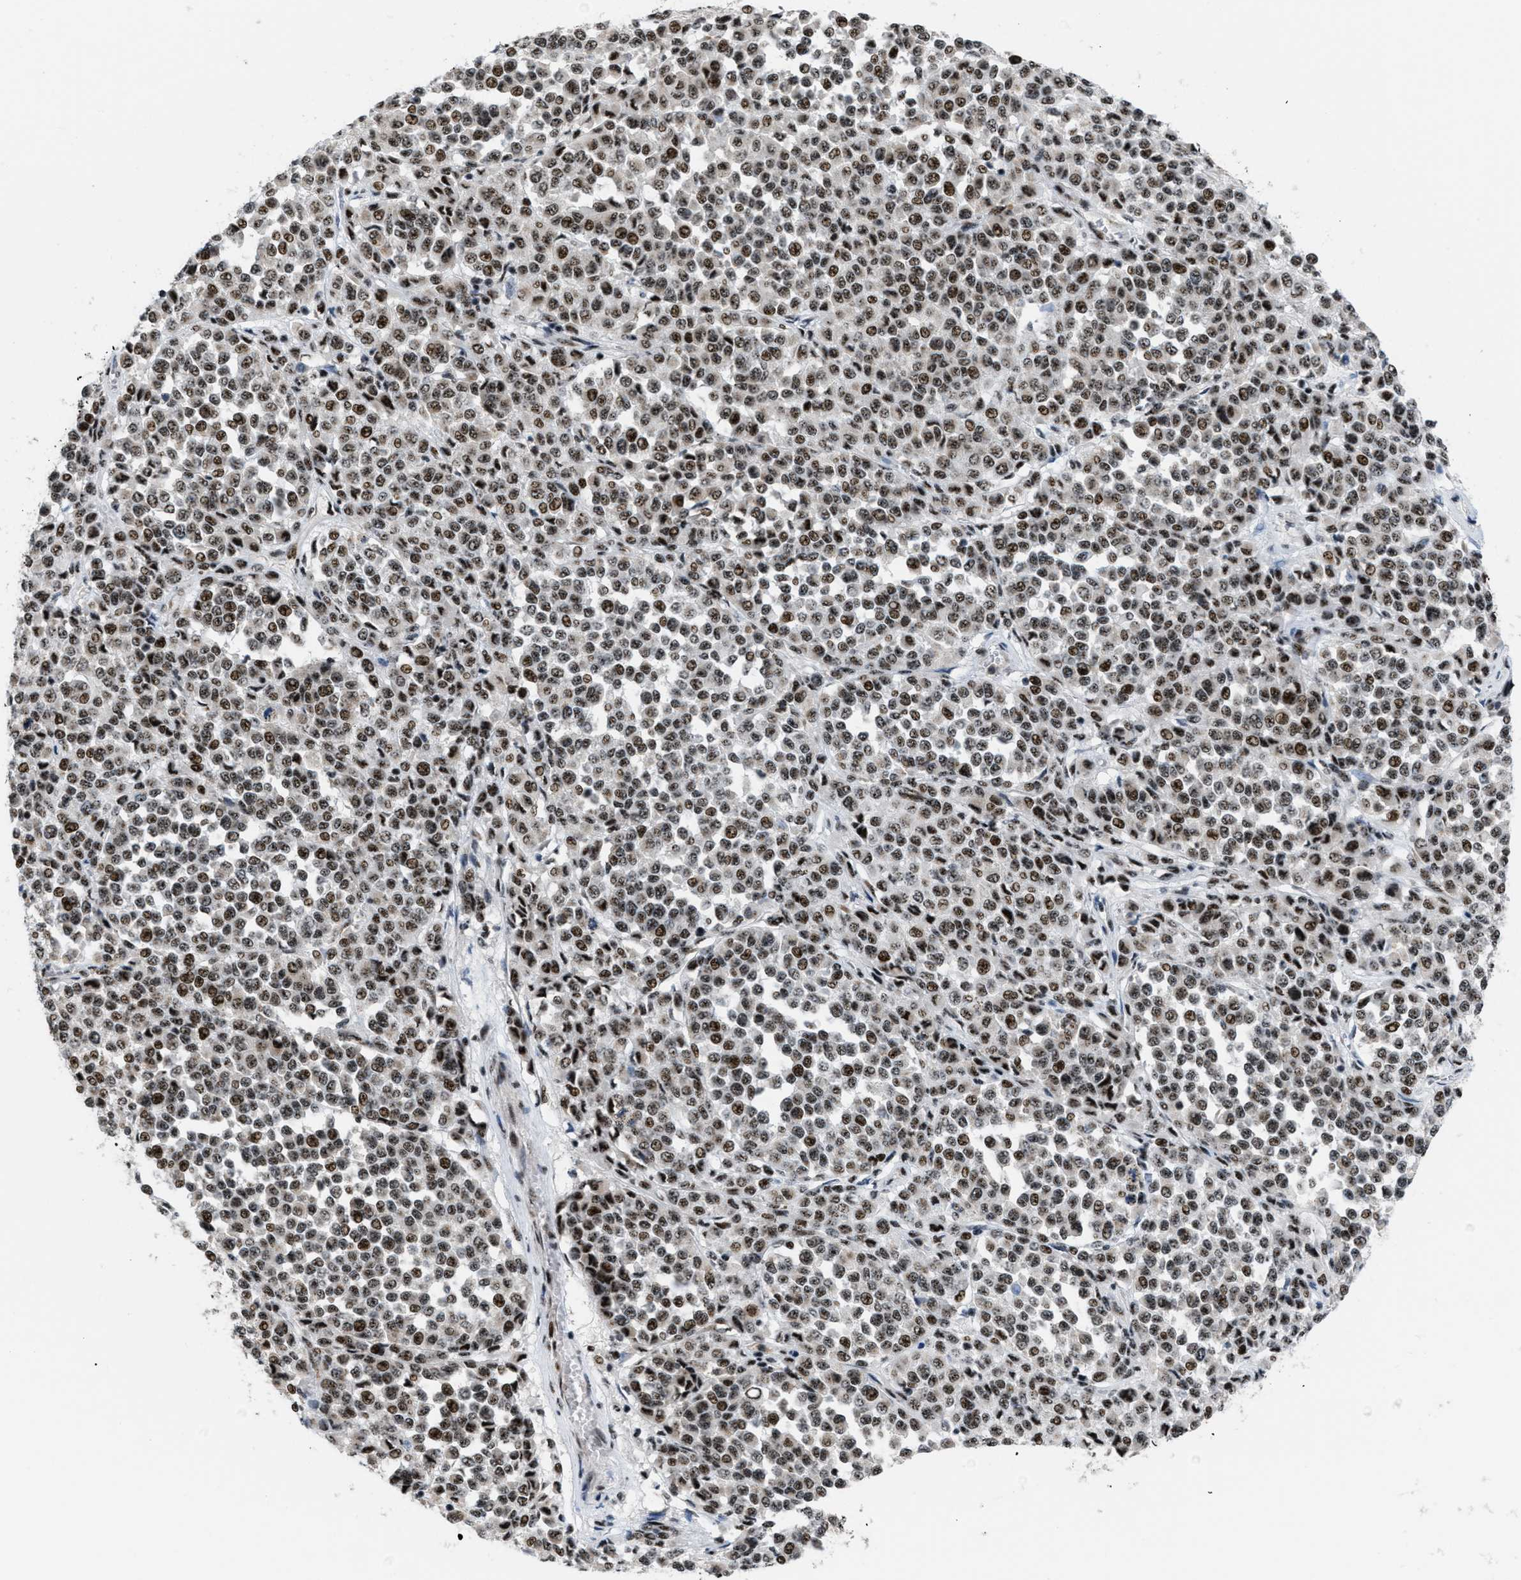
{"staining": {"intensity": "strong", "quantity": ">75%", "location": "nuclear"}, "tissue": "melanoma", "cell_type": "Tumor cells", "image_type": "cancer", "snomed": [{"axis": "morphology", "description": "Malignant melanoma, Metastatic site"}, {"axis": "topography", "description": "Pancreas"}], "caption": "Human melanoma stained with a protein marker exhibits strong staining in tumor cells.", "gene": "CDR2", "patient": {"sex": "female", "age": 30}}